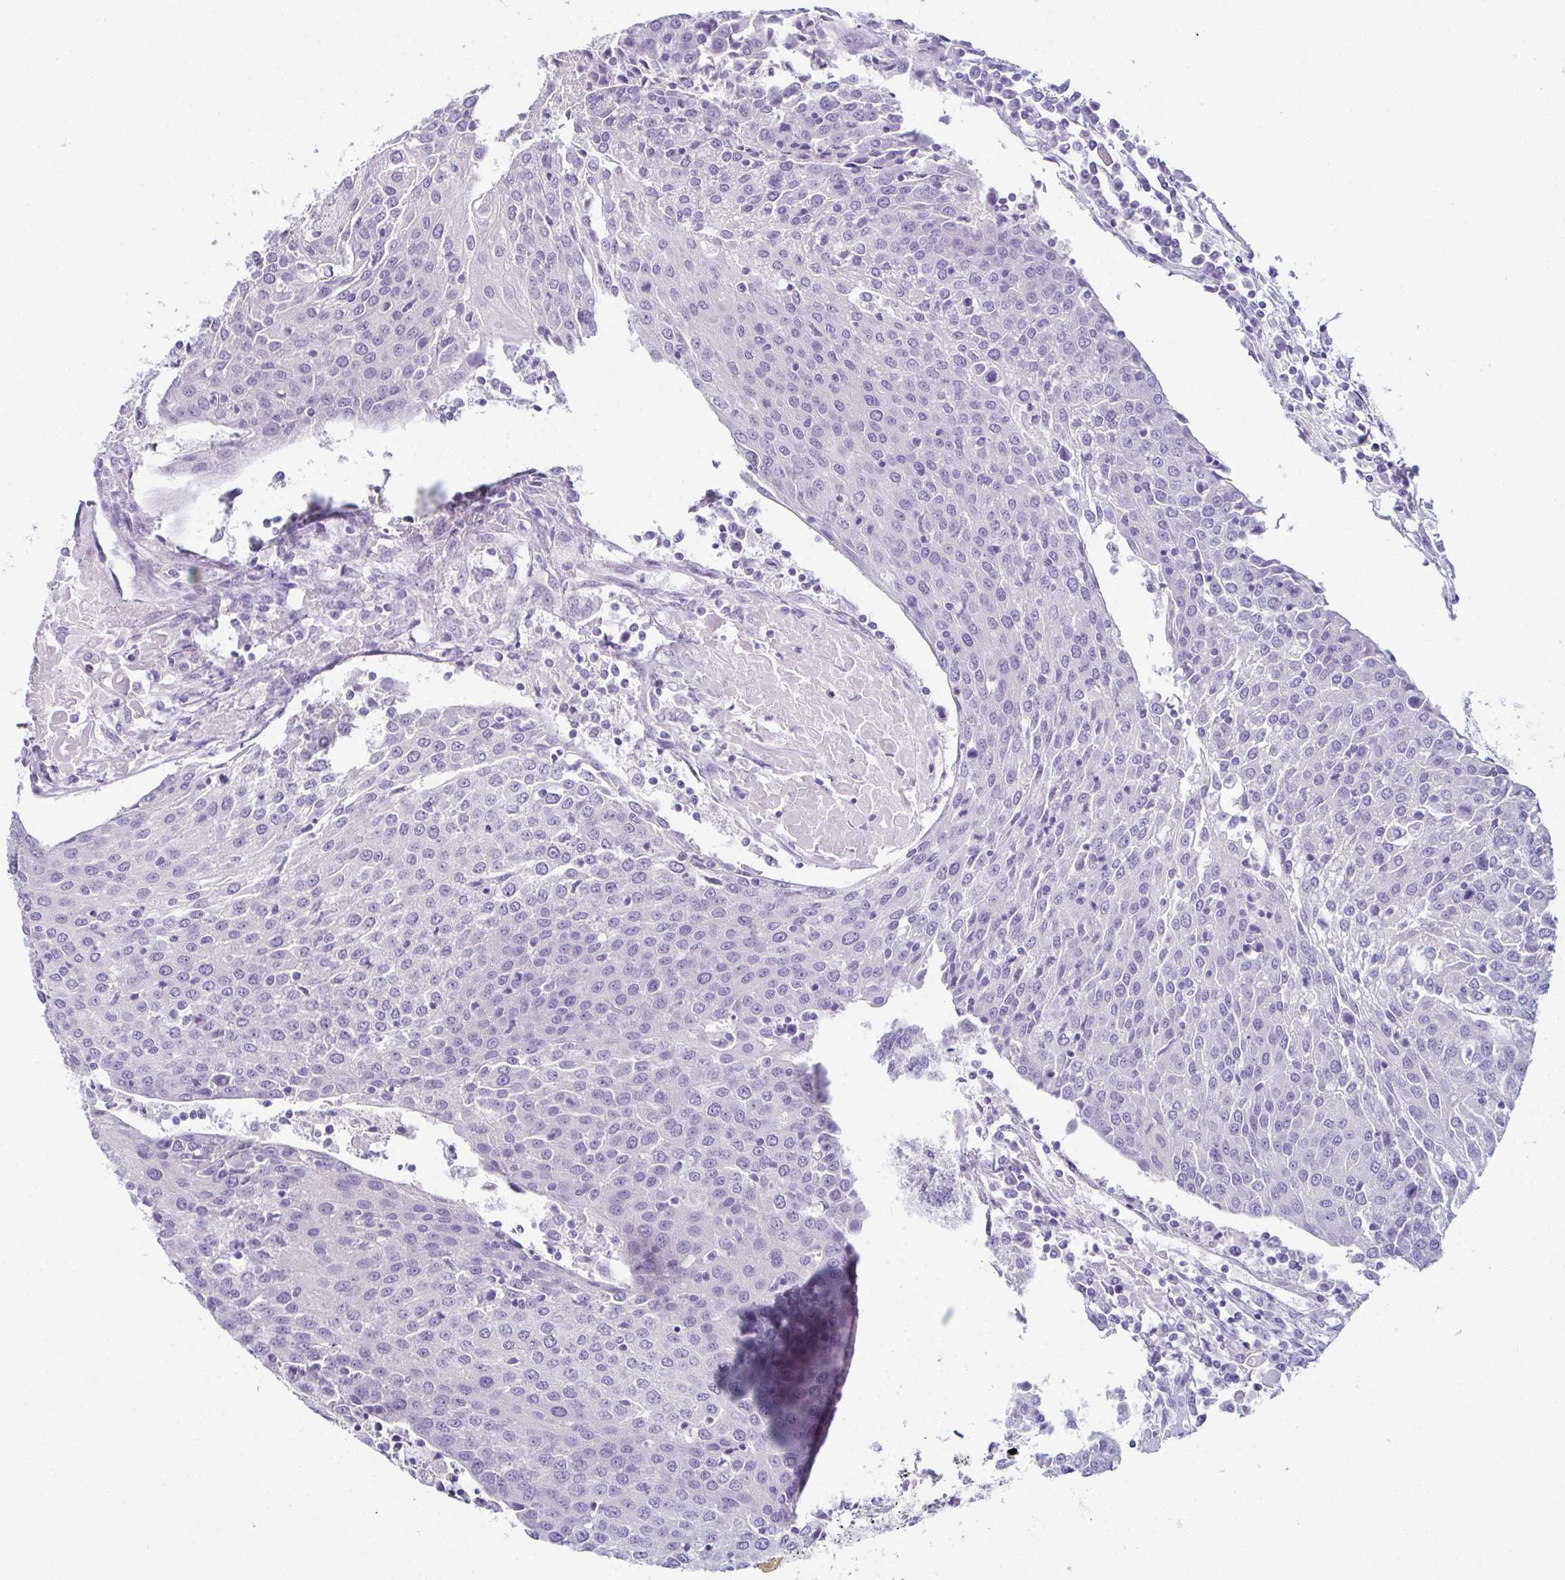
{"staining": {"intensity": "negative", "quantity": "none", "location": "none"}, "tissue": "urothelial cancer", "cell_type": "Tumor cells", "image_type": "cancer", "snomed": [{"axis": "morphology", "description": "Urothelial carcinoma, High grade"}, {"axis": "topography", "description": "Urinary bladder"}], "caption": "An immunohistochemistry (IHC) micrograph of urothelial carcinoma (high-grade) is shown. There is no staining in tumor cells of urothelial carcinoma (high-grade). (Brightfield microscopy of DAB (3,3'-diaminobenzidine) immunohistochemistry at high magnification).", "gene": "ENKUR", "patient": {"sex": "female", "age": 85}}